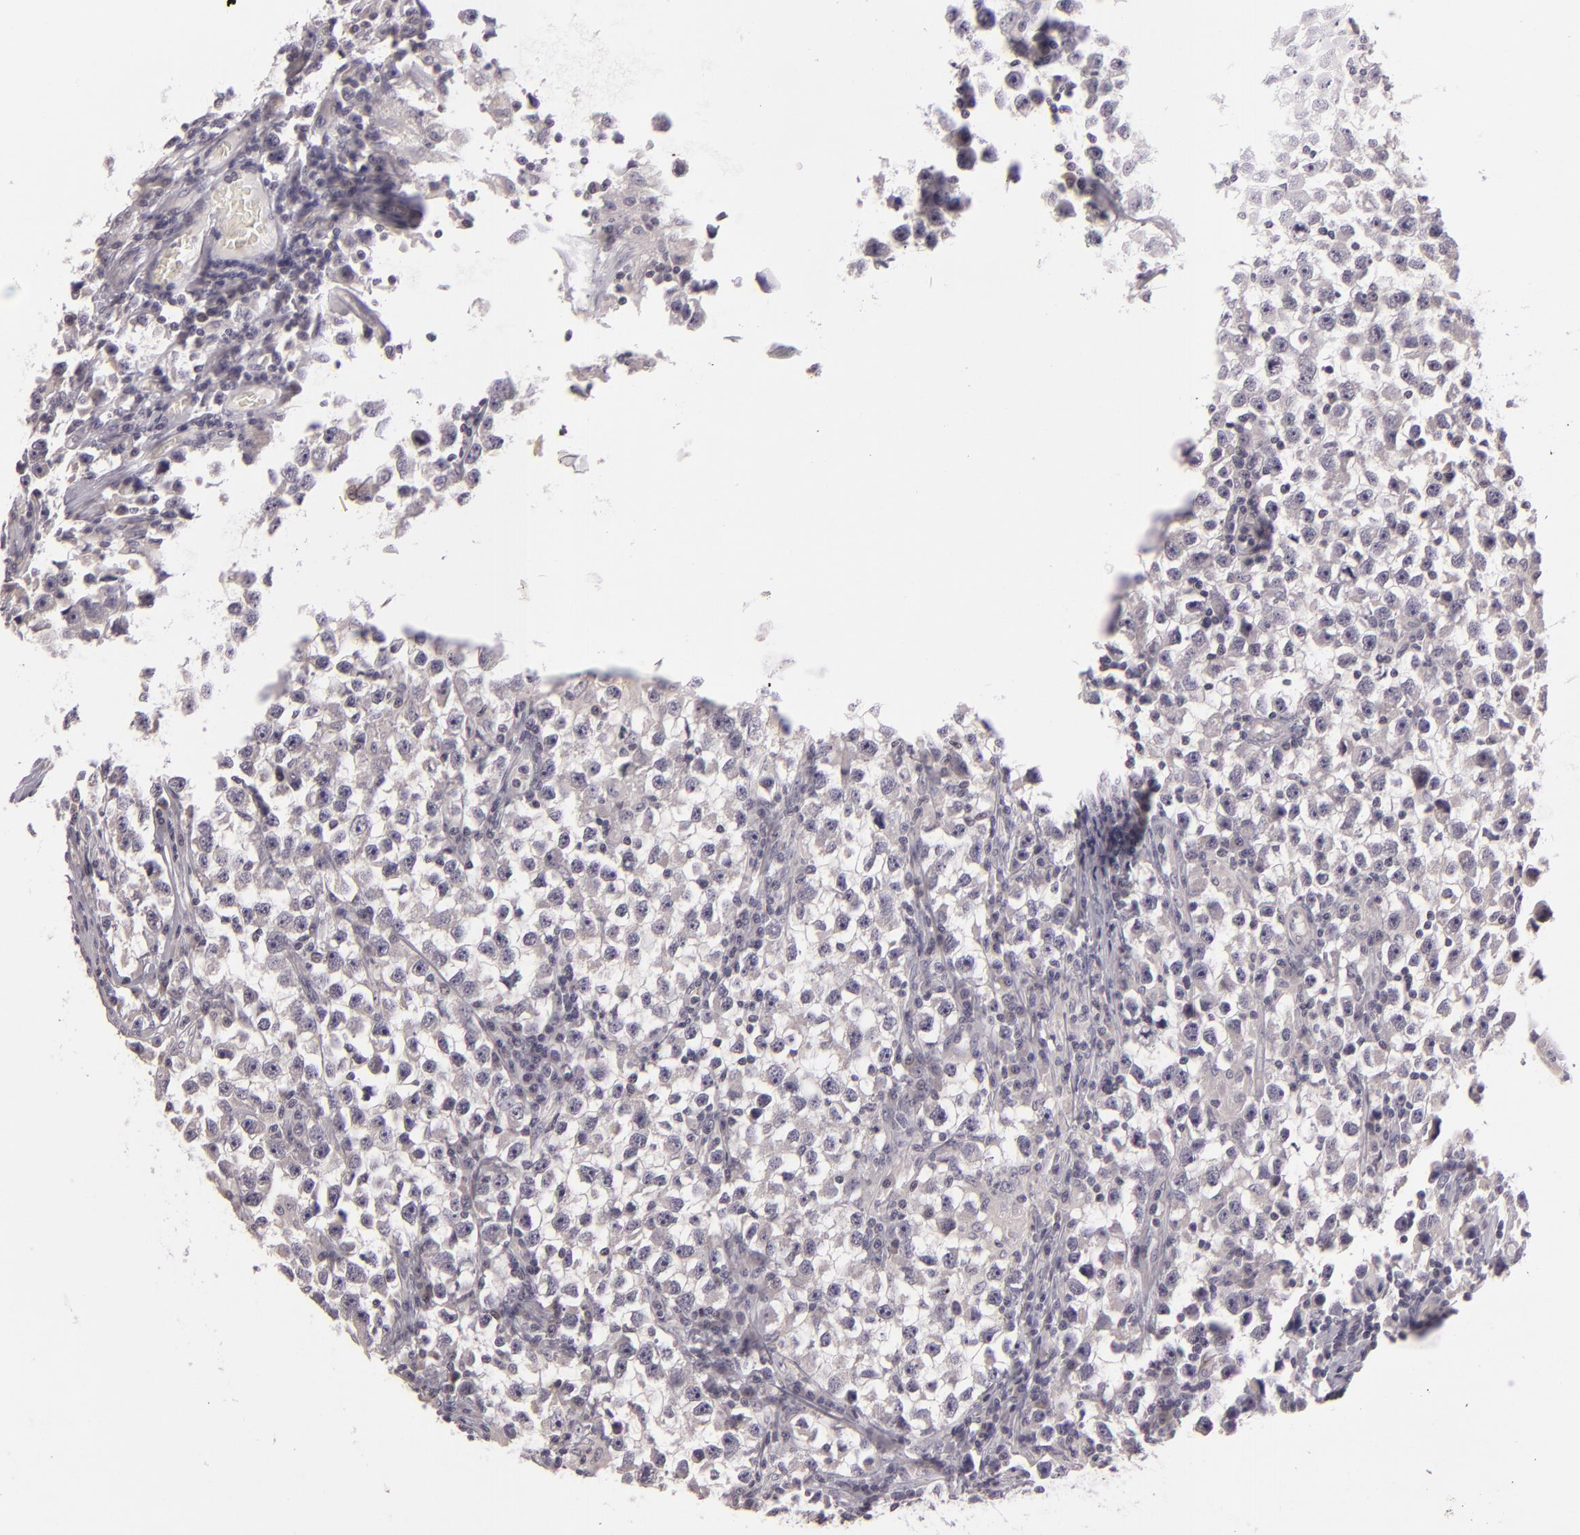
{"staining": {"intensity": "negative", "quantity": "none", "location": "none"}, "tissue": "testis cancer", "cell_type": "Tumor cells", "image_type": "cancer", "snomed": [{"axis": "morphology", "description": "Seminoma, NOS"}, {"axis": "topography", "description": "Testis"}], "caption": "Testis seminoma stained for a protein using immunohistochemistry displays no positivity tumor cells.", "gene": "EGFL6", "patient": {"sex": "male", "age": 33}}